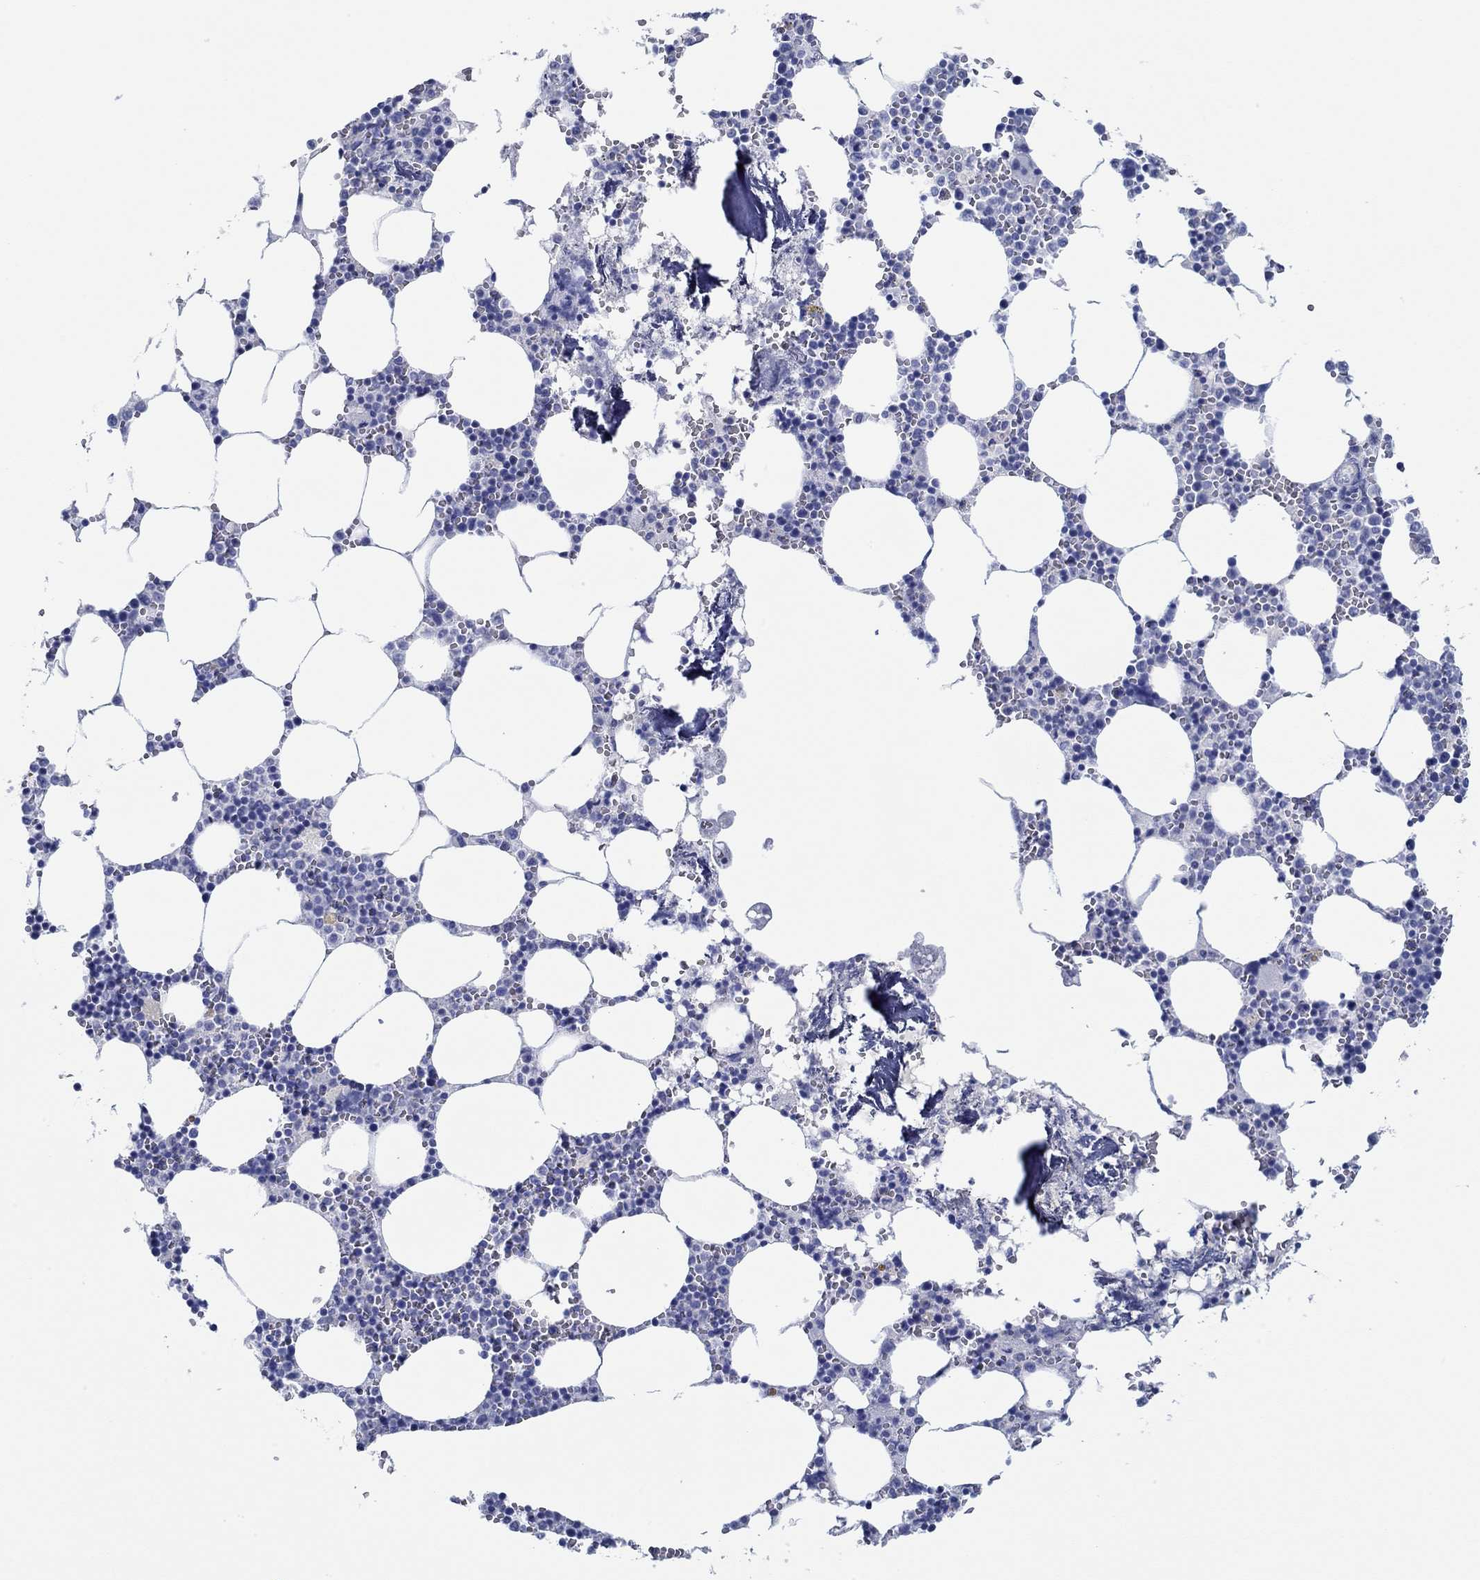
{"staining": {"intensity": "strong", "quantity": "<25%", "location": "cytoplasmic/membranous"}, "tissue": "bone marrow", "cell_type": "Hematopoietic cells", "image_type": "normal", "snomed": [{"axis": "morphology", "description": "Normal tissue, NOS"}, {"axis": "topography", "description": "Bone marrow"}], "caption": "Hematopoietic cells exhibit medium levels of strong cytoplasmic/membranous positivity in about <25% of cells in benign human bone marrow.", "gene": "IGFBP6", "patient": {"sex": "female", "age": 64}}